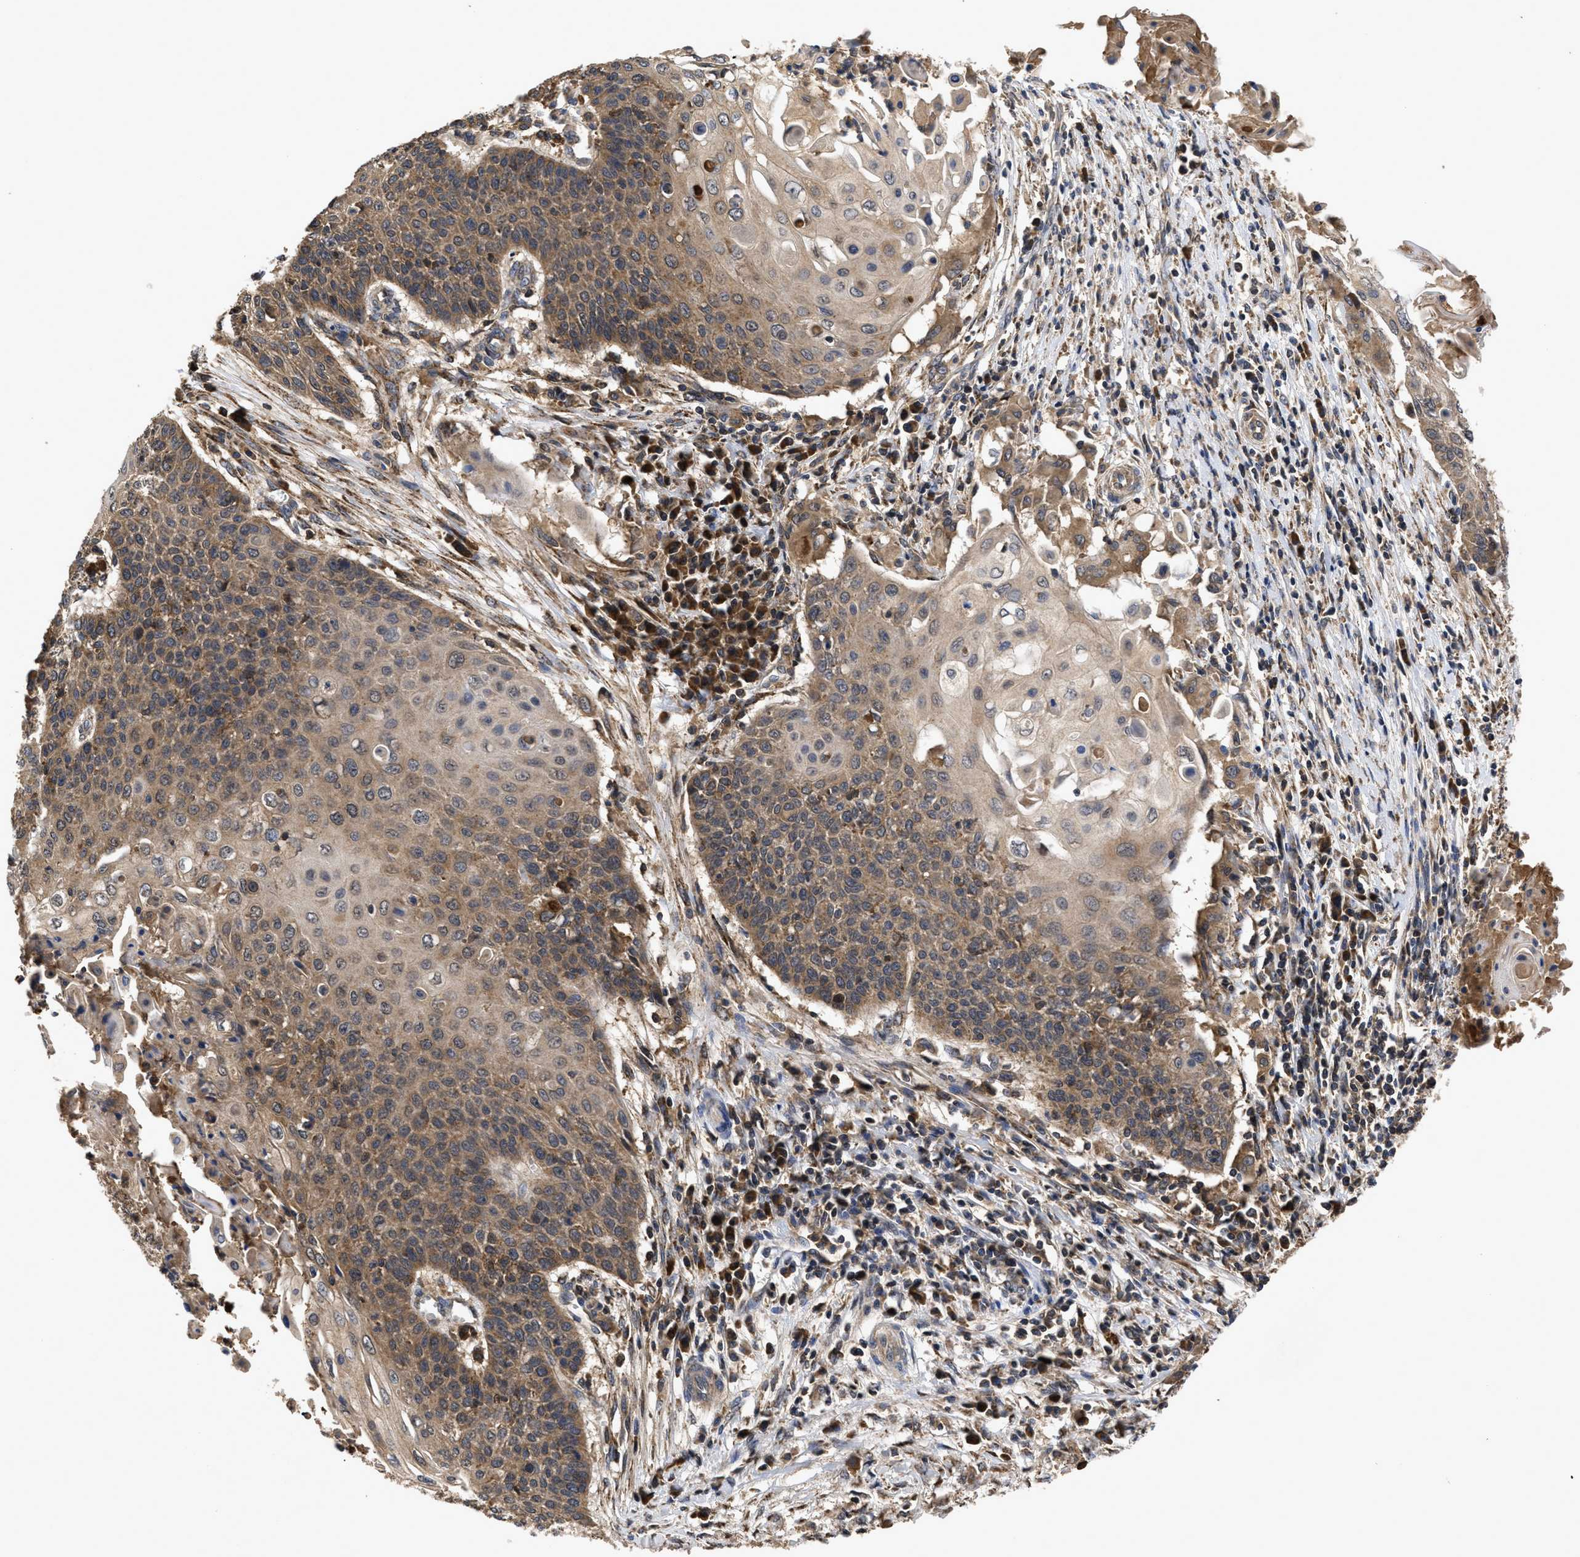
{"staining": {"intensity": "moderate", "quantity": ">75%", "location": "cytoplasmic/membranous"}, "tissue": "cervical cancer", "cell_type": "Tumor cells", "image_type": "cancer", "snomed": [{"axis": "morphology", "description": "Squamous cell carcinoma, NOS"}, {"axis": "topography", "description": "Cervix"}], "caption": "Human cervical cancer stained with a protein marker reveals moderate staining in tumor cells.", "gene": "LRRC3", "patient": {"sex": "female", "age": 39}}